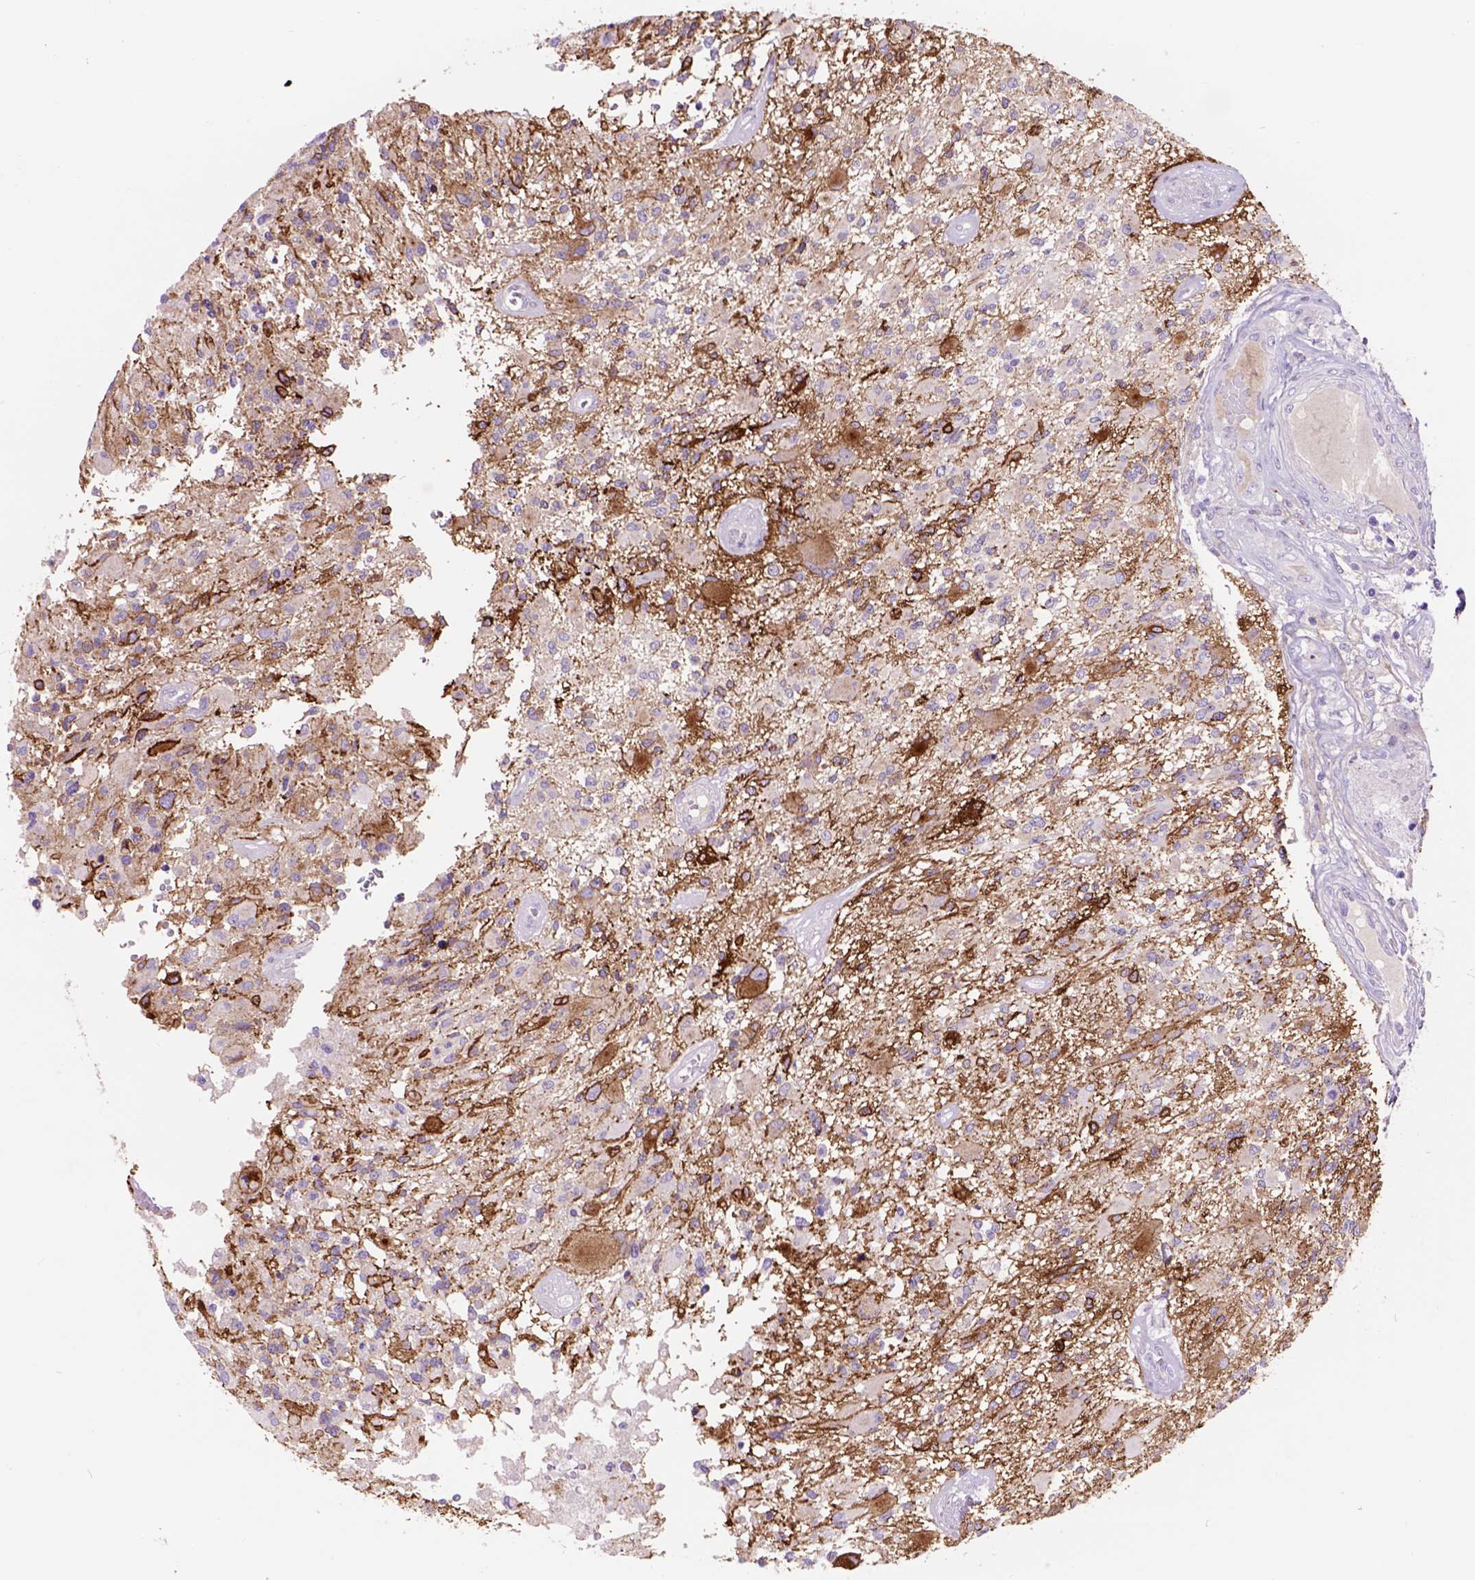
{"staining": {"intensity": "moderate", "quantity": "25%-75%", "location": "cytoplasmic/membranous"}, "tissue": "glioma", "cell_type": "Tumor cells", "image_type": "cancer", "snomed": [{"axis": "morphology", "description": "Glioma, malignant, High grade"}, {"axis": "topography", "description": "Brain"}], "caption": "Human glioma stained with a protein marker displays moderate staining in tumor cells.", "gene": "EGFR", "patient": {"sex": "female", "age": 63}}